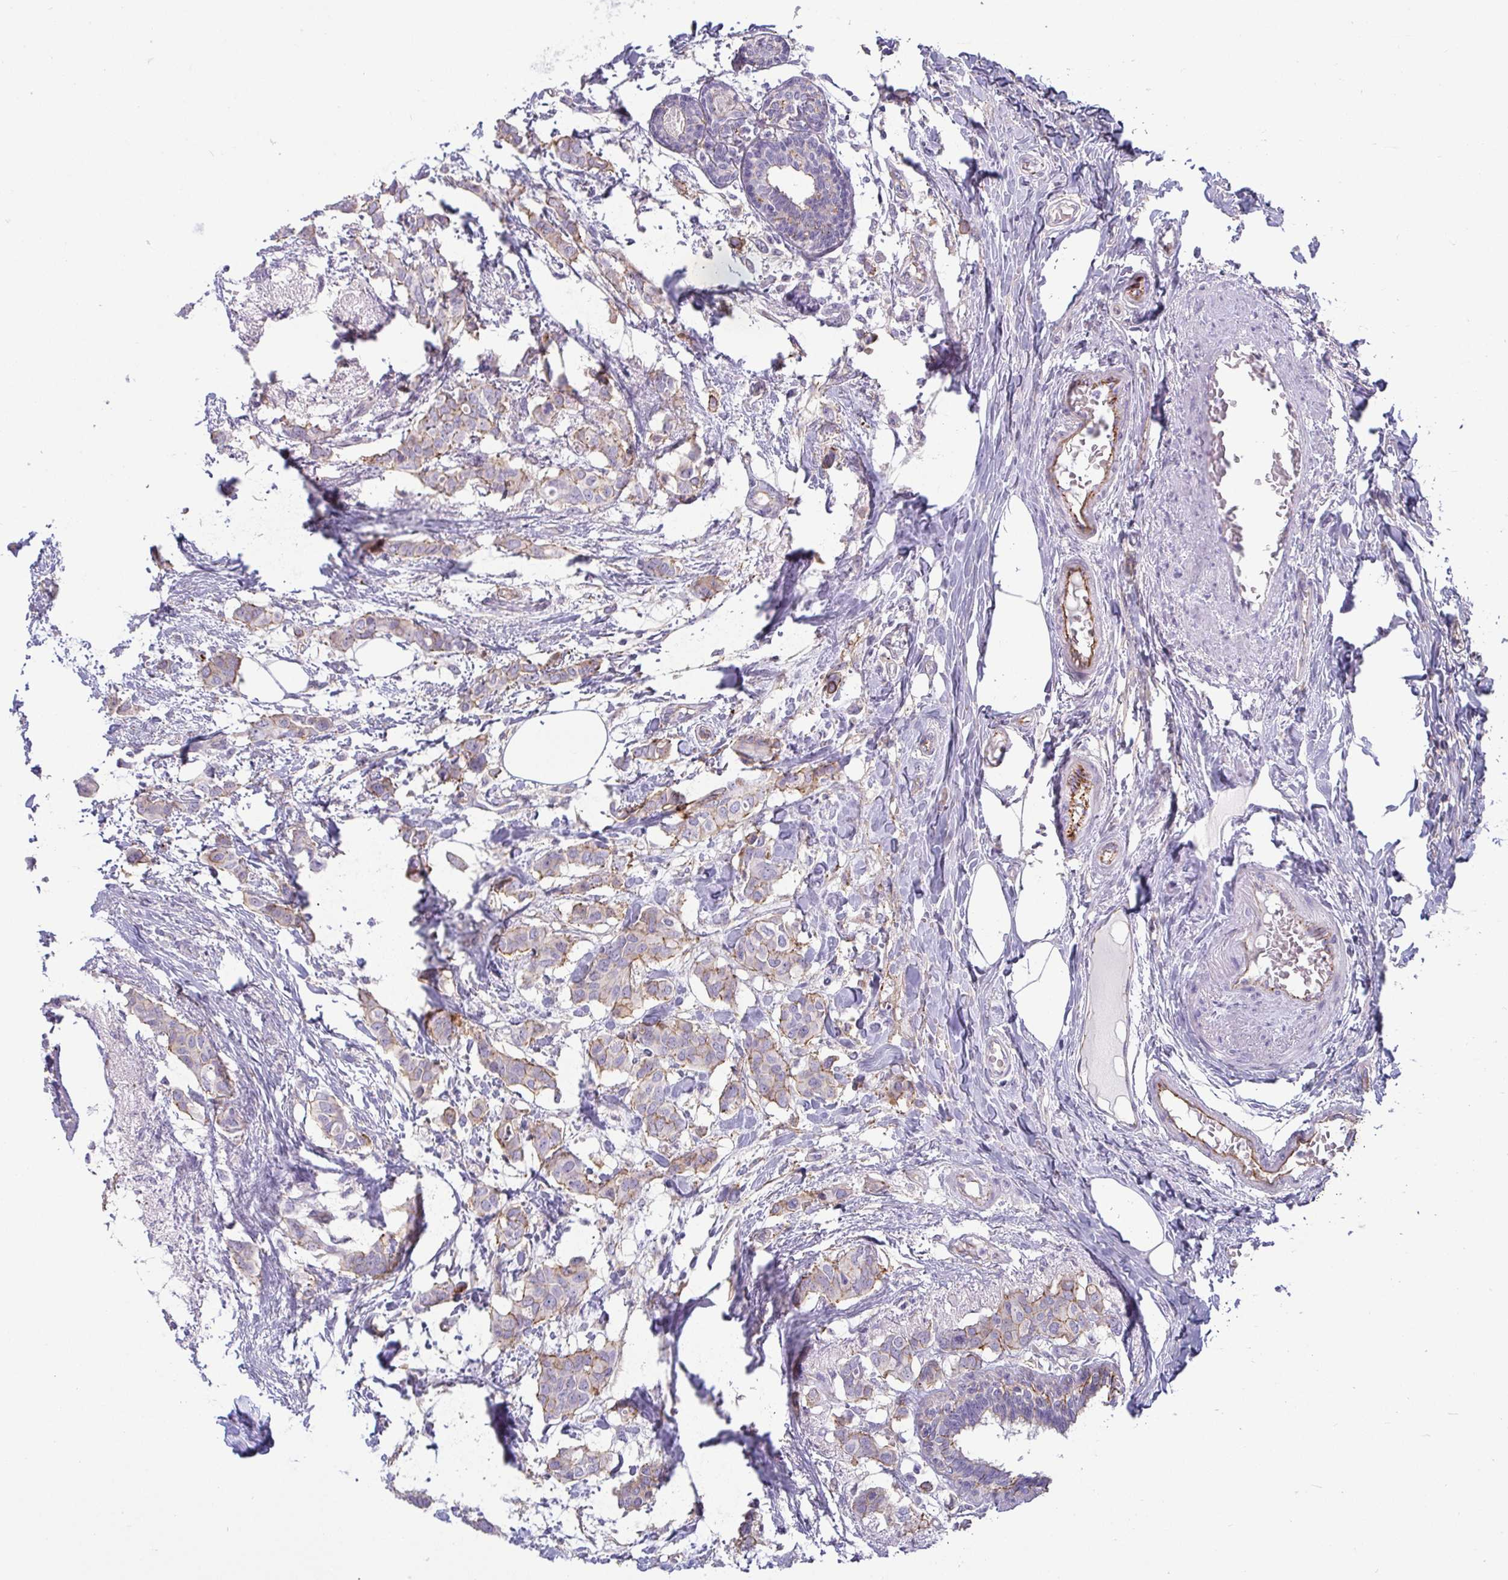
{"staining": {"intensity": "weak", "quantity": "<25%", "location": "cytoplasmic/membranous"}, "tissue": "breast cancer", "cell_type": "Tumor cells", "image_type": "cancer", "snomed": [{"axis": "morphology", "description": "Duct carcinoma"}, {"axis": "topography", "description": "Breast"}], "caption": "Tumor cells are negative for brown protein staining in breast cancer.", "gene": "LIMA1", "patient": {"sex": "female", "age": 62}}